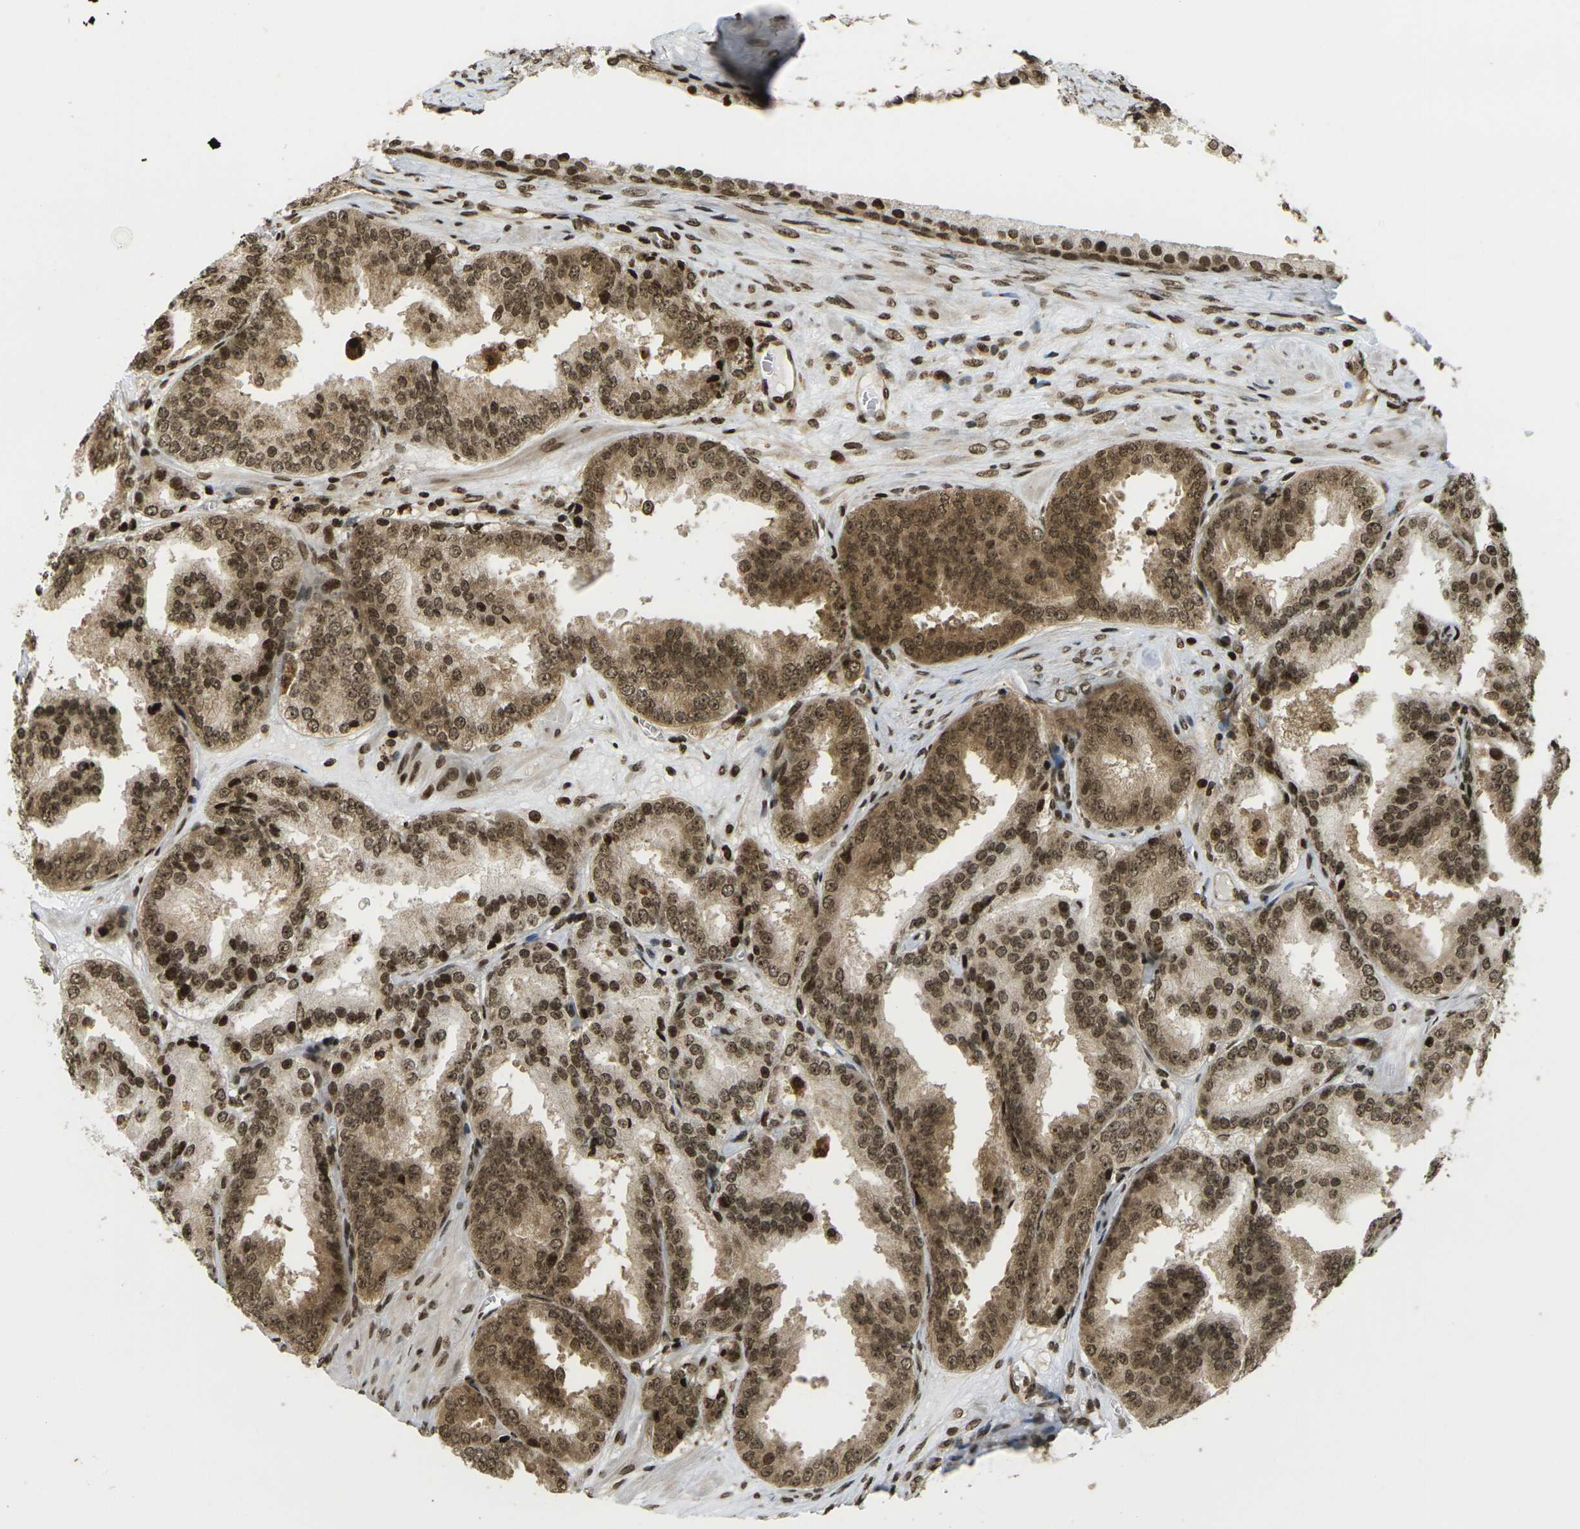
{"staining": {"intensity": "moderate", "quantity": ">75%", "location": "cytoplasmic/membranous,nuclear"}, "tissue": "prostate cancer", "cell_type": "Tumor cells", "image_type": "cancer", "snomed": [{"axis": "morphology", "description": "Adenocarcinoma, High grade"}, {"axis": "topography", "description": "Prostate"}], "caption": "Immunohistochemistry (DAB (3,3'-diaminobenzidine)) staining of prostate cancer displays moderate cytoplasmic/membranous and nuclear protein staining in about >75% of tumor cells.", "gene": "RUVBL2", "patient": {"sex": "male", "age": 61}}